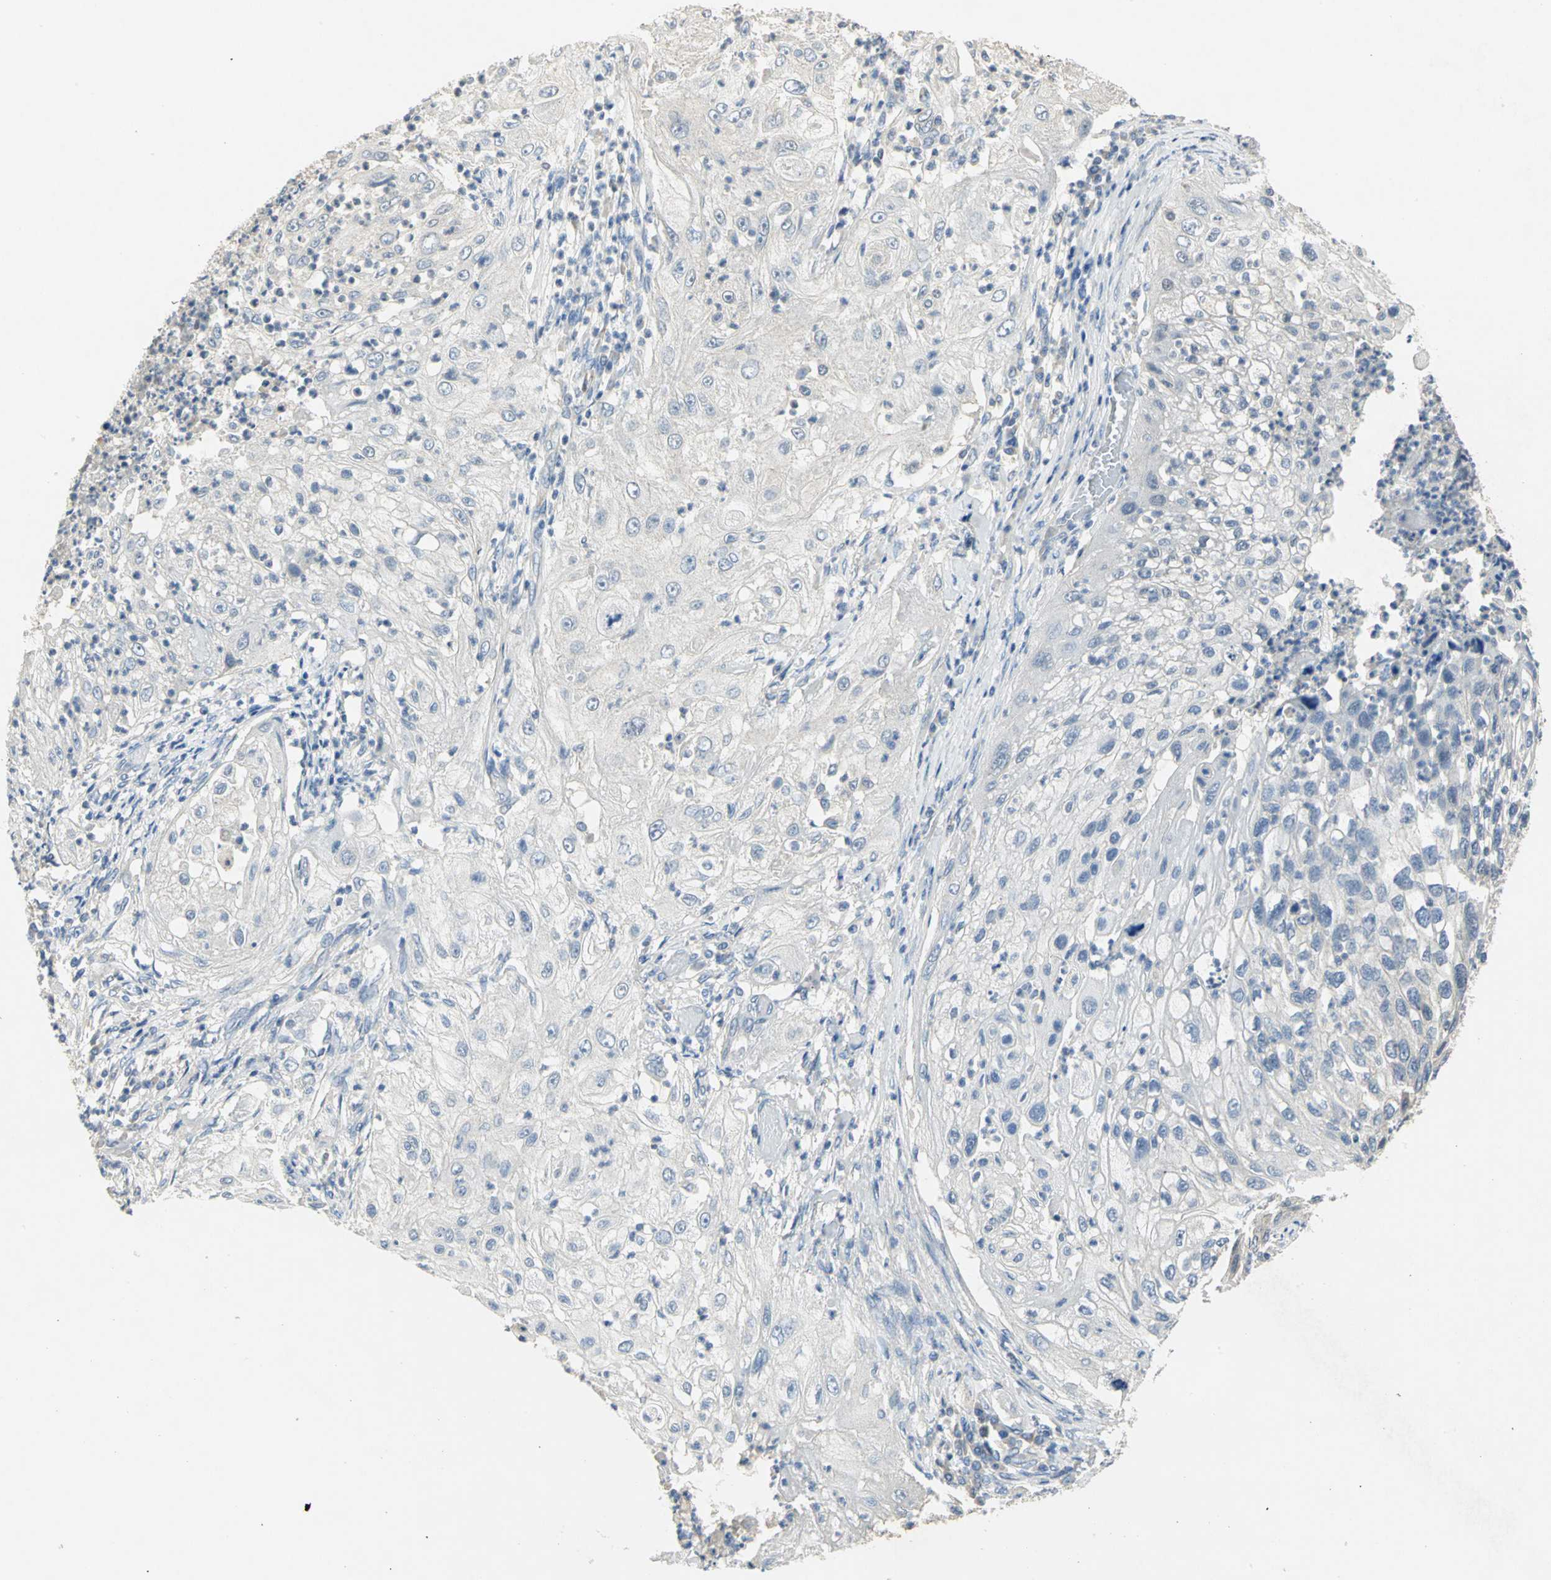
{"staining": {"intensity": "negative", "quantity": "none", "location": "none"}, "tissue": "lung cancer", "cell_type": "Tumor cells", "image_type": "cancer", "snomed": [{"axis": "morphology", "description": "Inflammation, NOS"}, {"axis": "morphology", "description": "Squamous cell carcinoma, NOS"}, {"axis": "topography", "description": "Lymph node"}, {"axis": "topography", "description": "Soft tissue"}, {"axis": "topography", "description": "Lung"}], "caption": "The photomicrograph displays no staining of tumor cells in lung cancer.", "gene": "PPIA", "patient": {"sex": "male", "age": 66}}